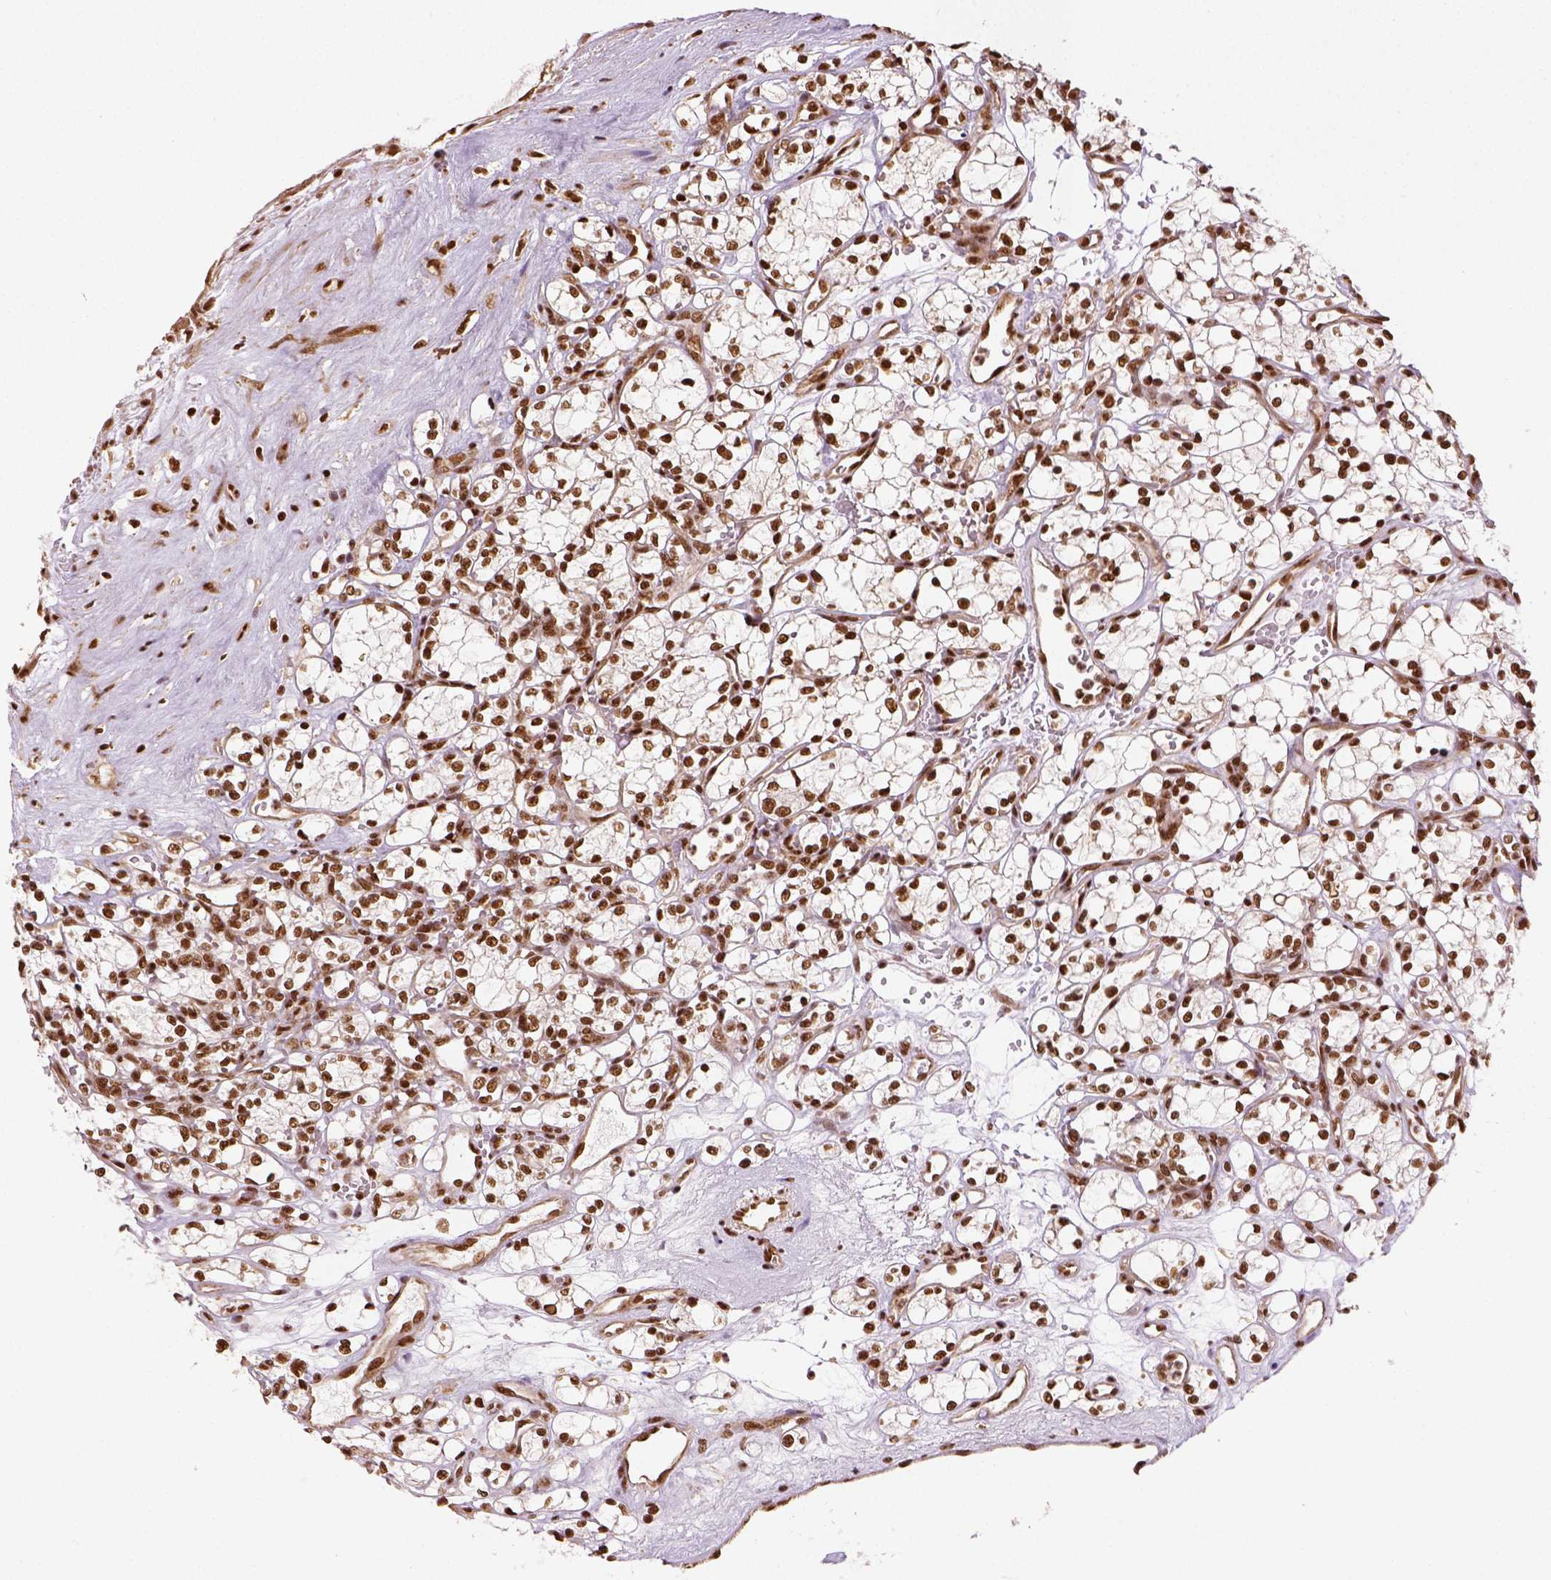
{"staining": {"intensity": "strong", "quantity": ">75%", "location": "nuclear"}, "tissue": "renal cancer", "cell_type": "Tumor cells", "image_type": "cancer", "snomed": [{"axis": "morphology", "description": "Adenocarcinoma, NOS"}, {"axis": "topography", "description": "Kidney"}], "caption": "Immunohistochemical staining of adenocarcinoma (renal) shows high levels of strong nuclear protein expression in approximately >75% of tumor cells. (DAB (3,3'-diaminobenzidine) IHC, brown staining for protein, blue staining for nuclei).", "gene": "CCAR1", "patient": {"sex": "female", "age": 69}}